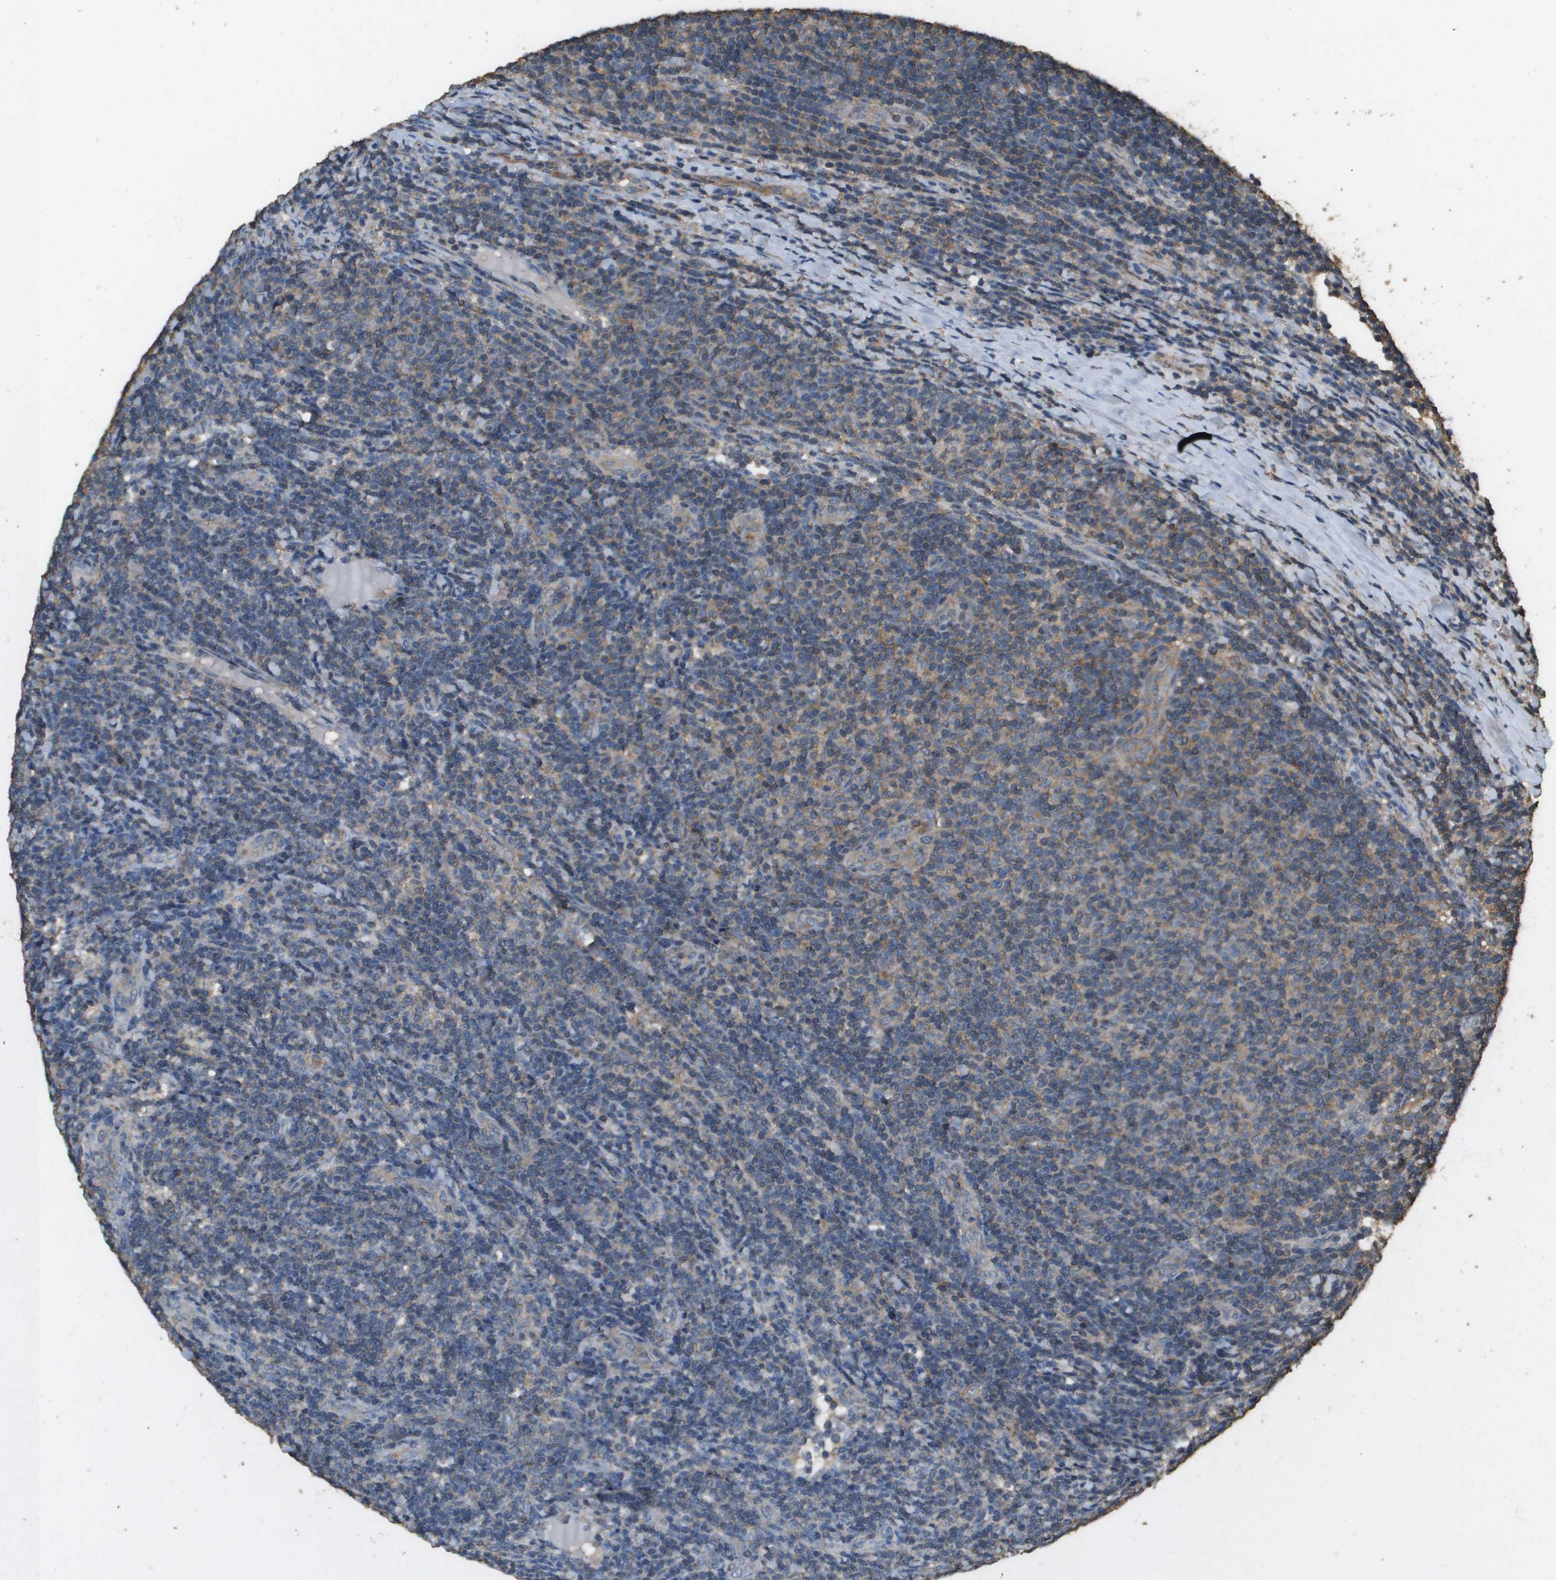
{"staining": {"intensity": "negative", "quantity": "none", "location": "none"}, "tissue": "lymphoma", "cell_type": "Tumor cells", "image_type": "cancer", "snomed": [{"axis": "morphology", "description": "Malignant lymphoma, non-Hodgkin's type, Low grade"}, {"axis": "topography", "description": "Lymph node"}], "caption": "IHC photomicrograph of human malignant lymphoma, non-Hodgkin's type (low-grade) stained for a protein (brown), which displays no staining in tumor cells.", "gene": "MS4A7", "patient": {"sex": "male", "age": 66}}